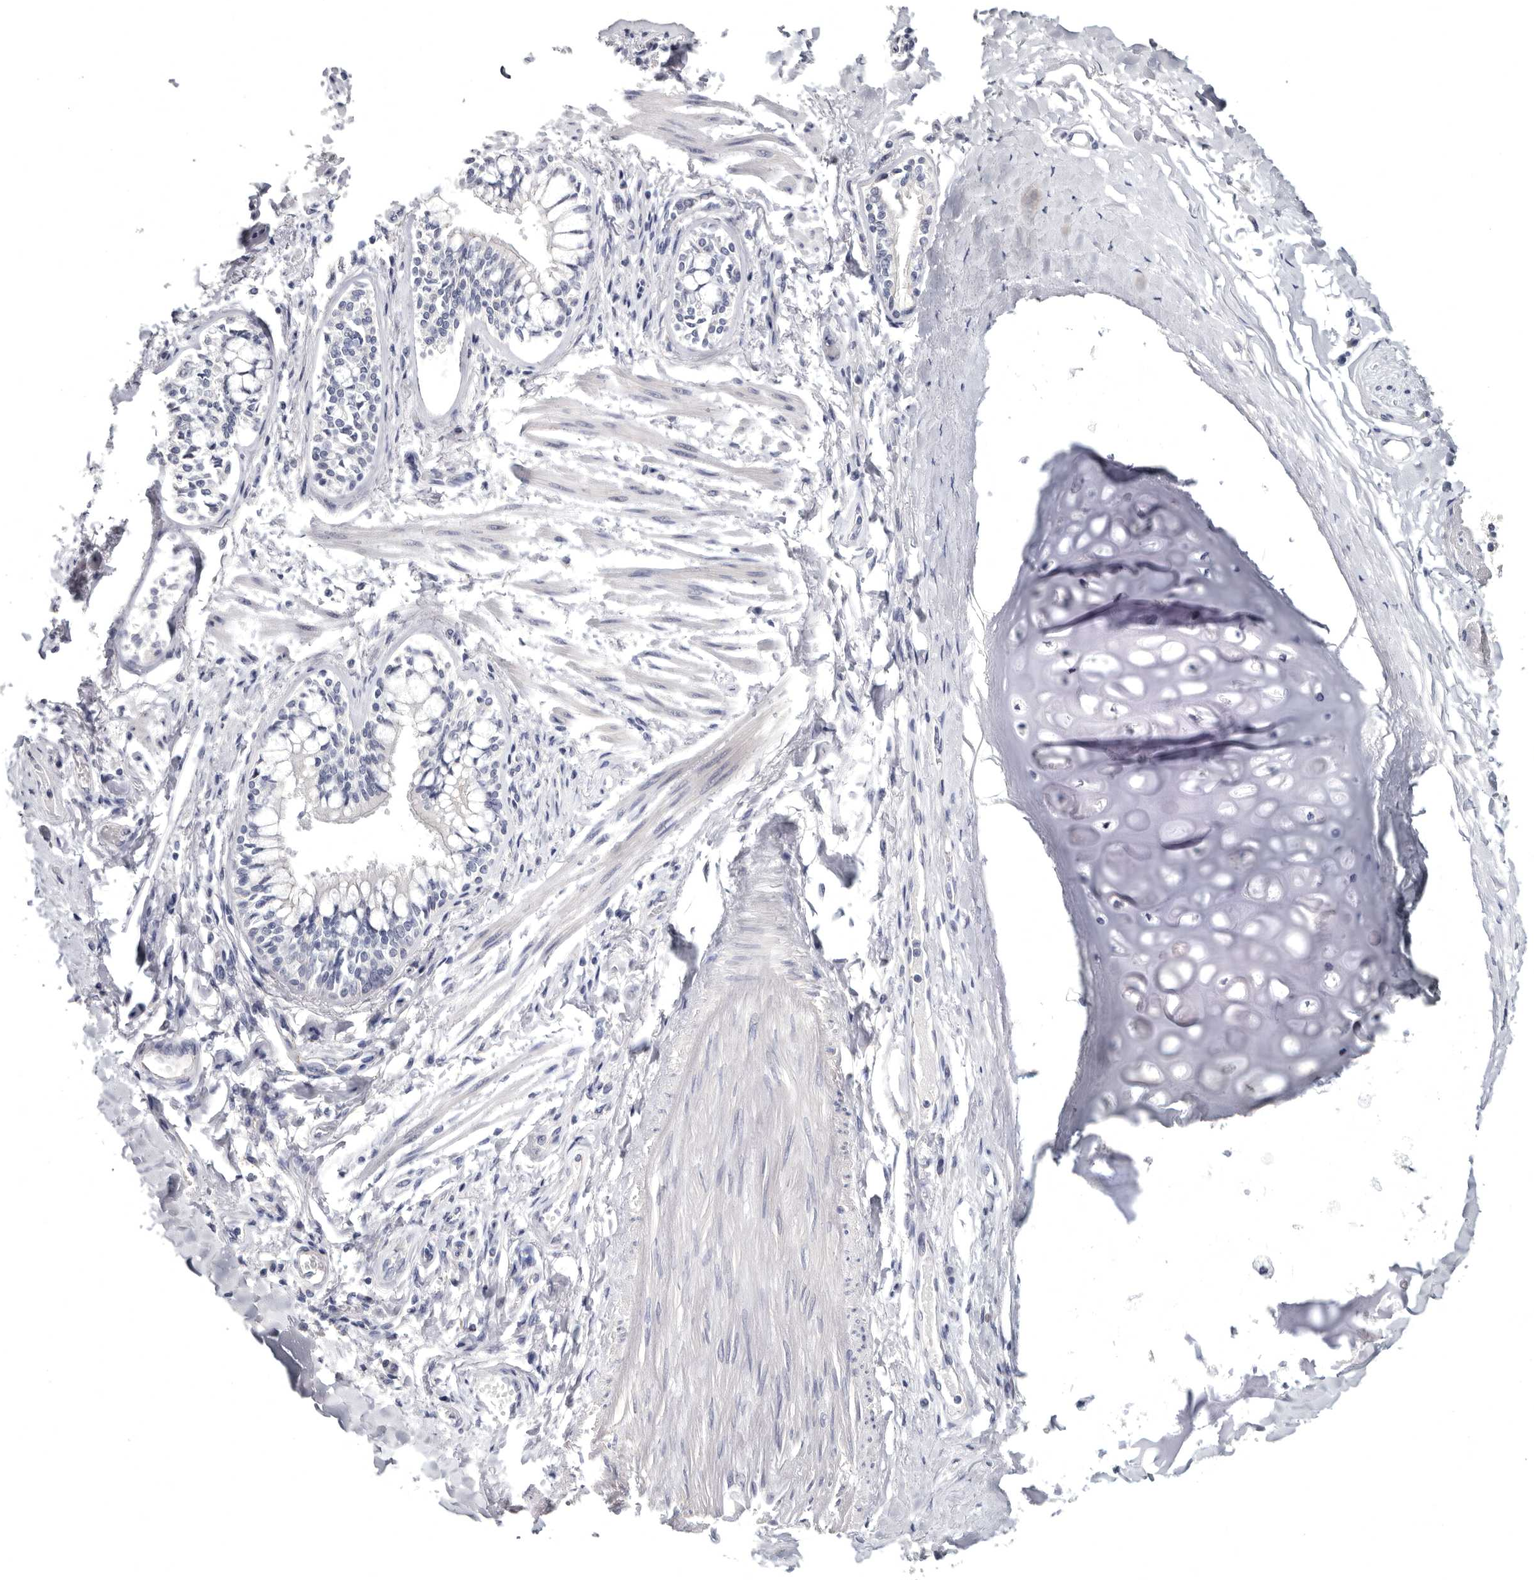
{"staining": {"intensity": "negative", "quantity": "none", "location": "none"}, "tissue": "bronchus", "cell_type": "Respiratory epithelial cells", "image_type": "normal", "snomed": [{"axis": "morphology", "description": "Normal tissue, NOS"}, {"axis": "morphology", "description": "Inflammation, NOS"}, {"axis": "topography", "description": "Lung"}], "caption": "Immunohistochemistry histopathology image of normal bronchus: human bronchus stained with DAB exhibits no significant protein expression in respiratory epithelial cells.", "gene": "WRAP73", "patient": {"sex": "female", "age": 46}}